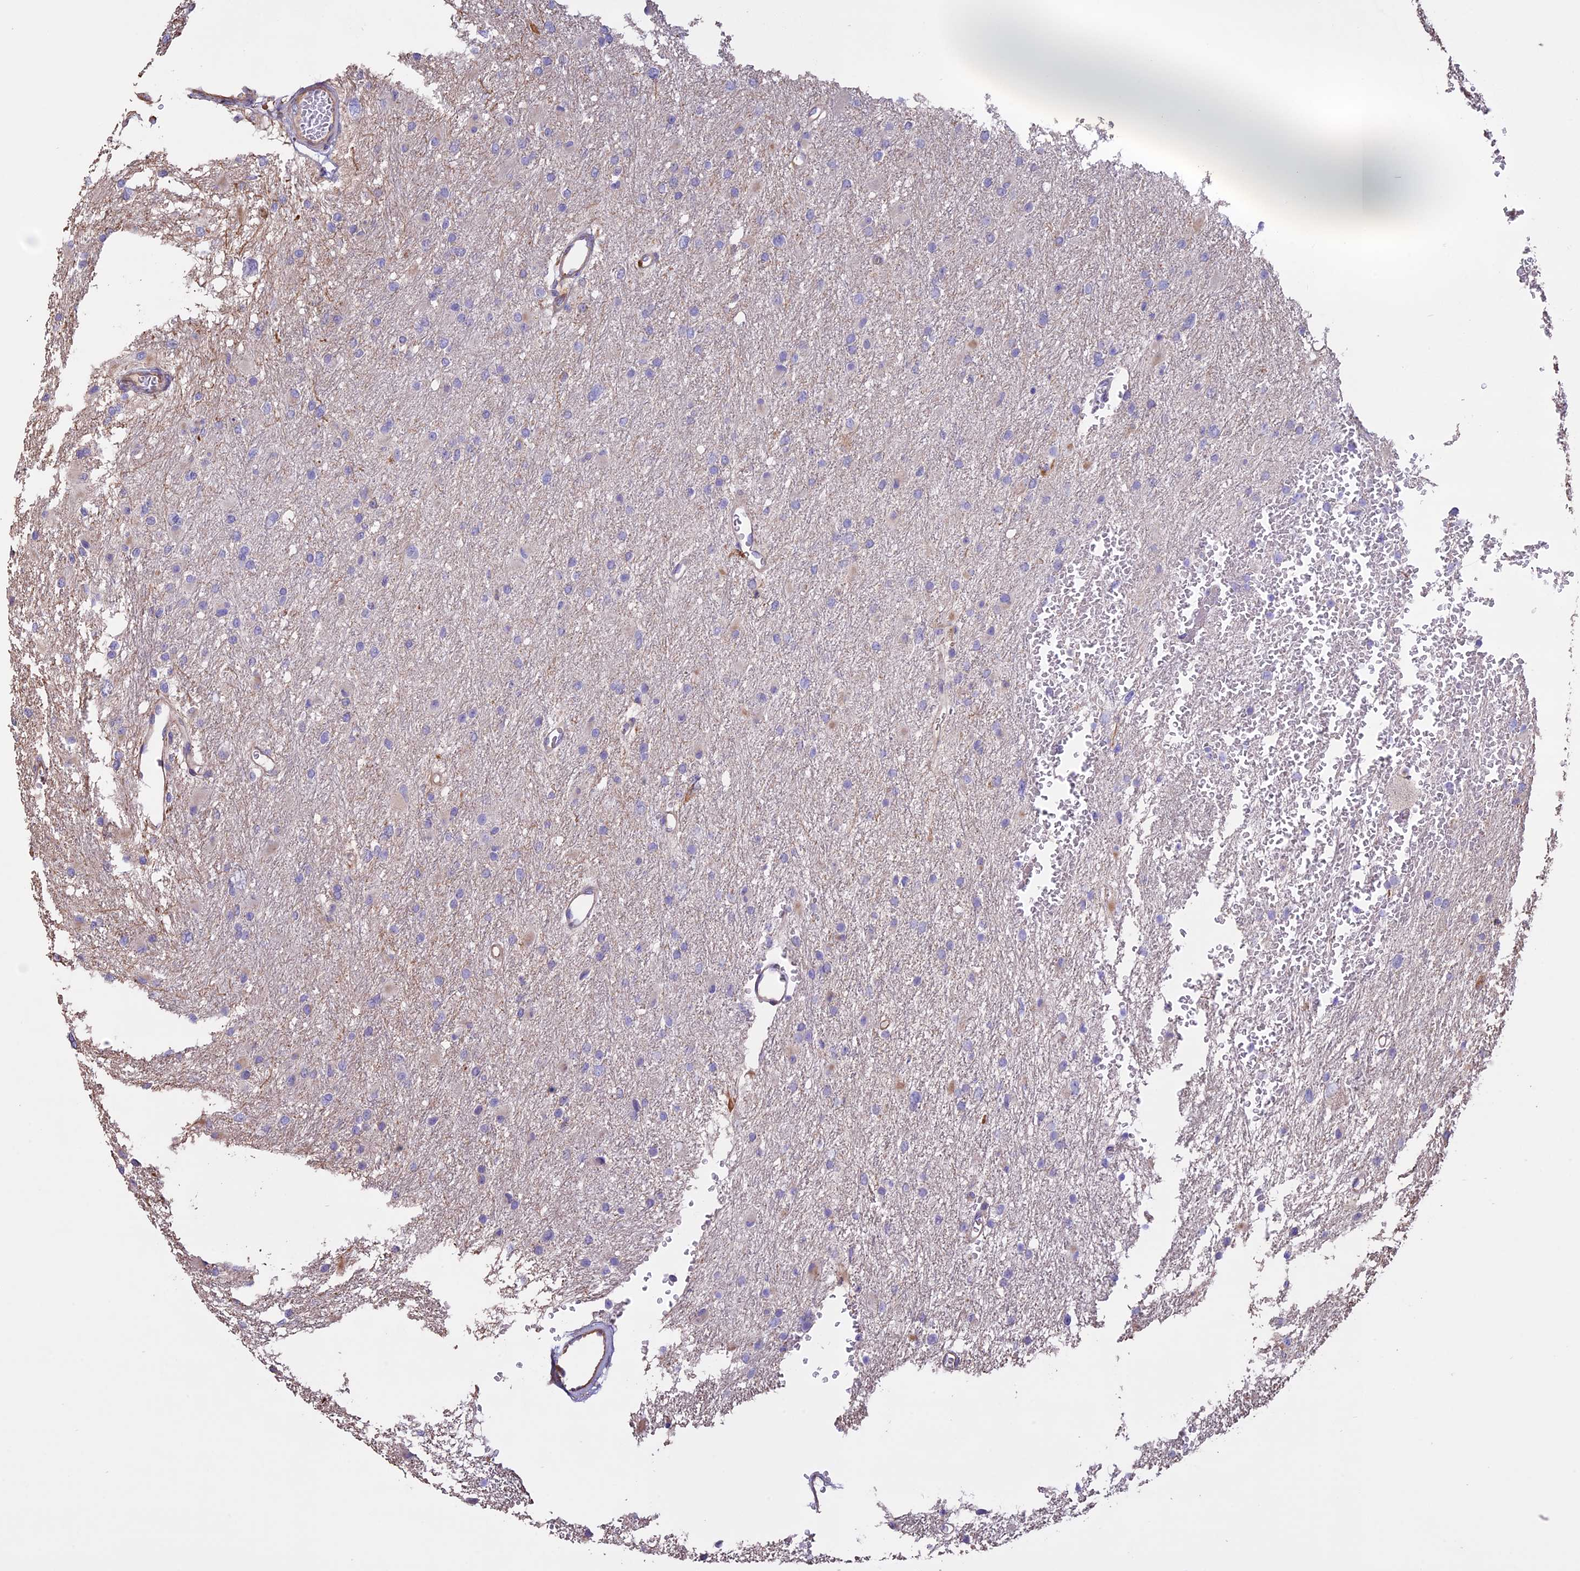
{"staining": {"intensity": "negative", "quantity": "none", "location": "none"}, "tissue": "glioma", "cell_type": "Tumor cells", "image_type": "cancer", "snomed": [{"axis": "morphology", "description": "Glioma, malignant, High grade"}, {"axis": "topography", "description": "Cerebral cortex"}], "caption": "This is a histopathology image of immunohistochemistry (IHC) staining of glioma, which shows no staining in tumor cells. Brightfield microscopy of immunohistochemistry (IHC) stained with DAB (3,3'-diaminobenzidine) (brown) and hematoxylin (blue), captured at high magnification.", "gene": "CCDC148", "patient": {"sex": "female", "age": 36}}